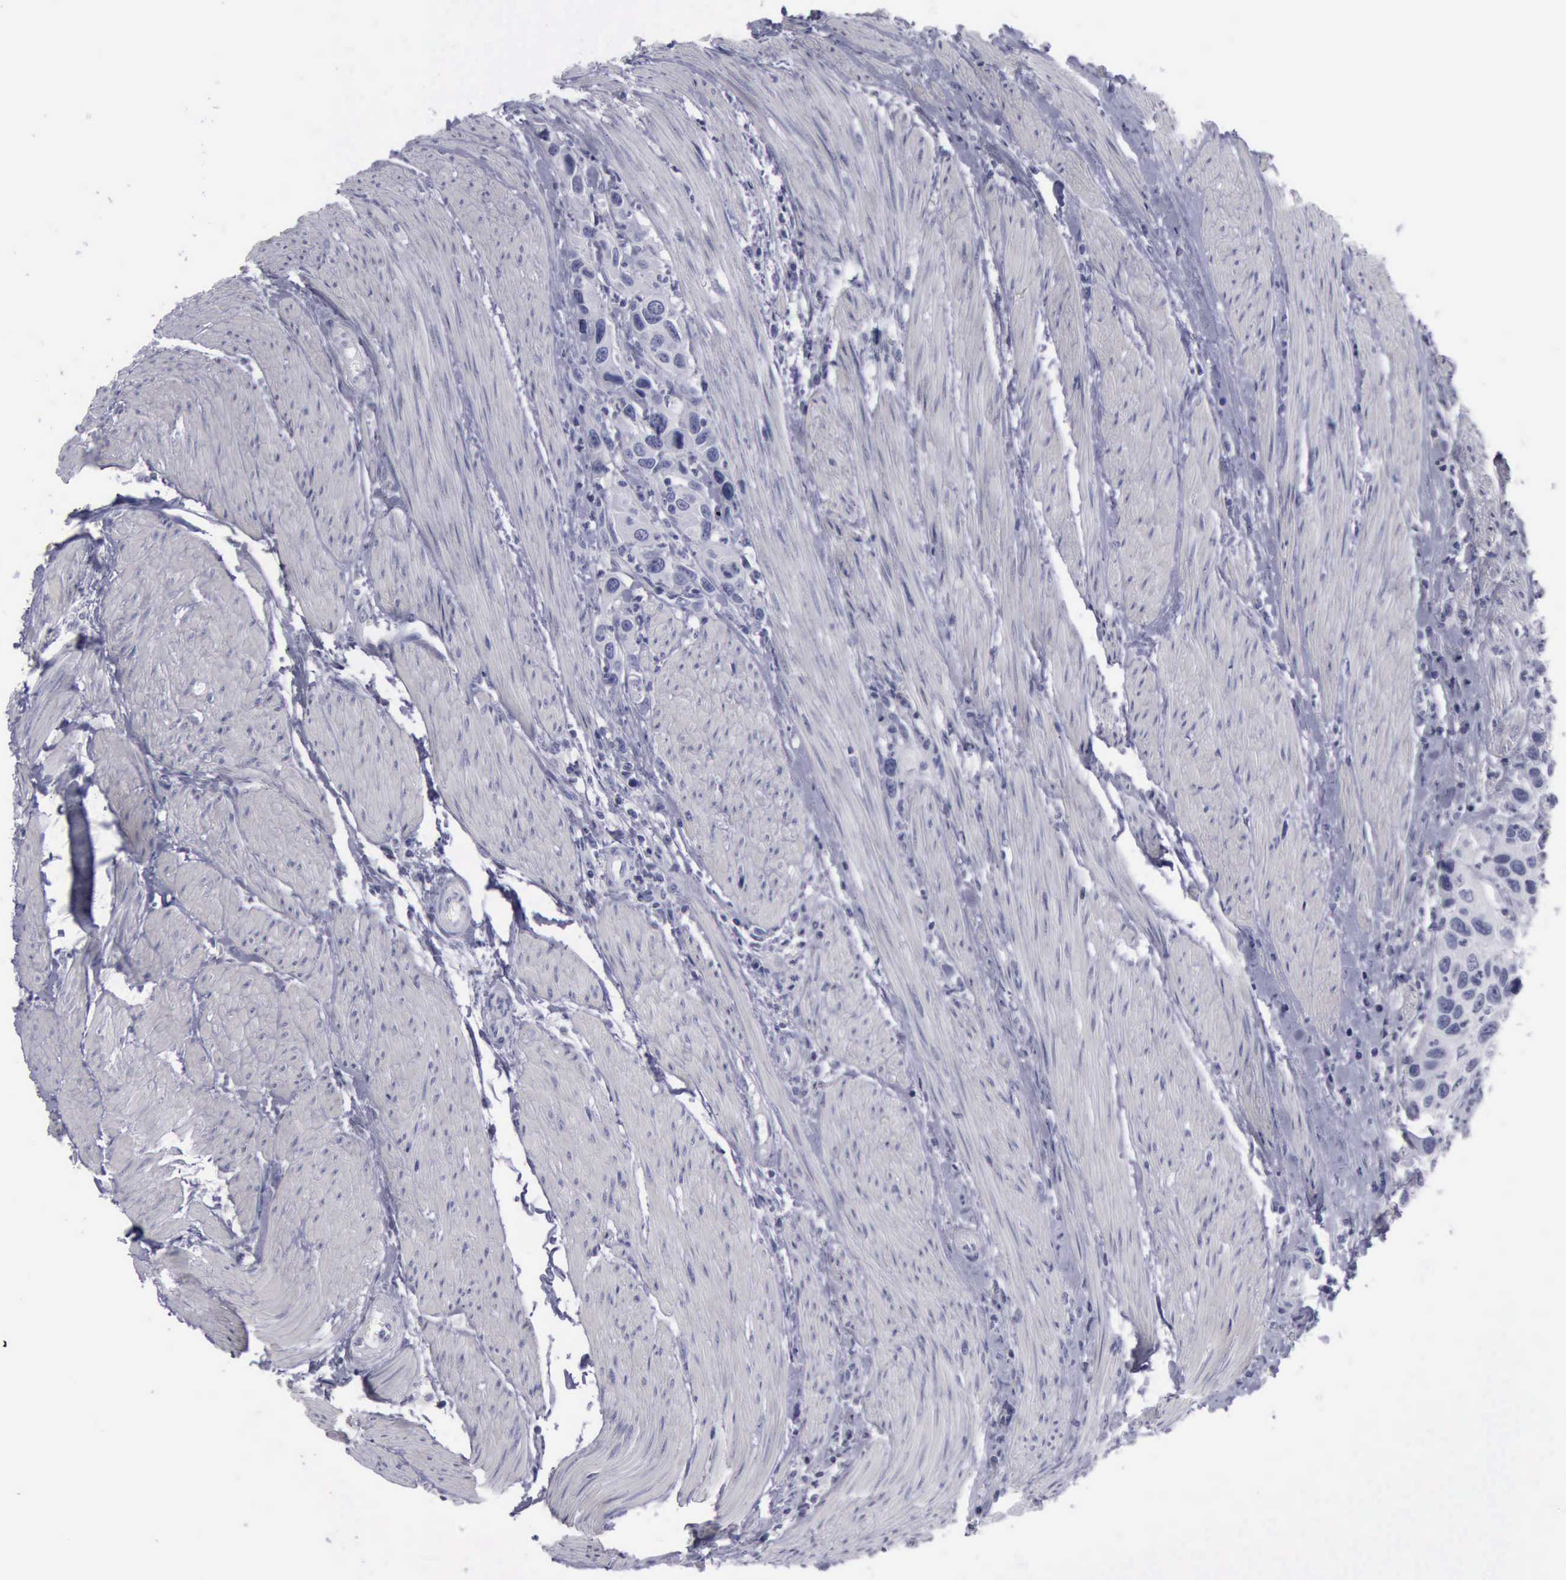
{"staining": {"intensity": "negative", "quantity": "none", "location": "none"}, "tissue": "urothelial cancer", "cell_type": "Tumor cells", "image_type": "cancer", "snomed": [{"axis": "morphology", "description": "Urothelial carcinoma, High grade"}, {"axis": "topography", "description": "Urinary bladder"}], "caption": "This is an immunohistochemistry micrograph of urothelial cancer. There is no staining in tumor cells.", "gene": "KRT13", "patient": {"sex": "male", "age": 66}}